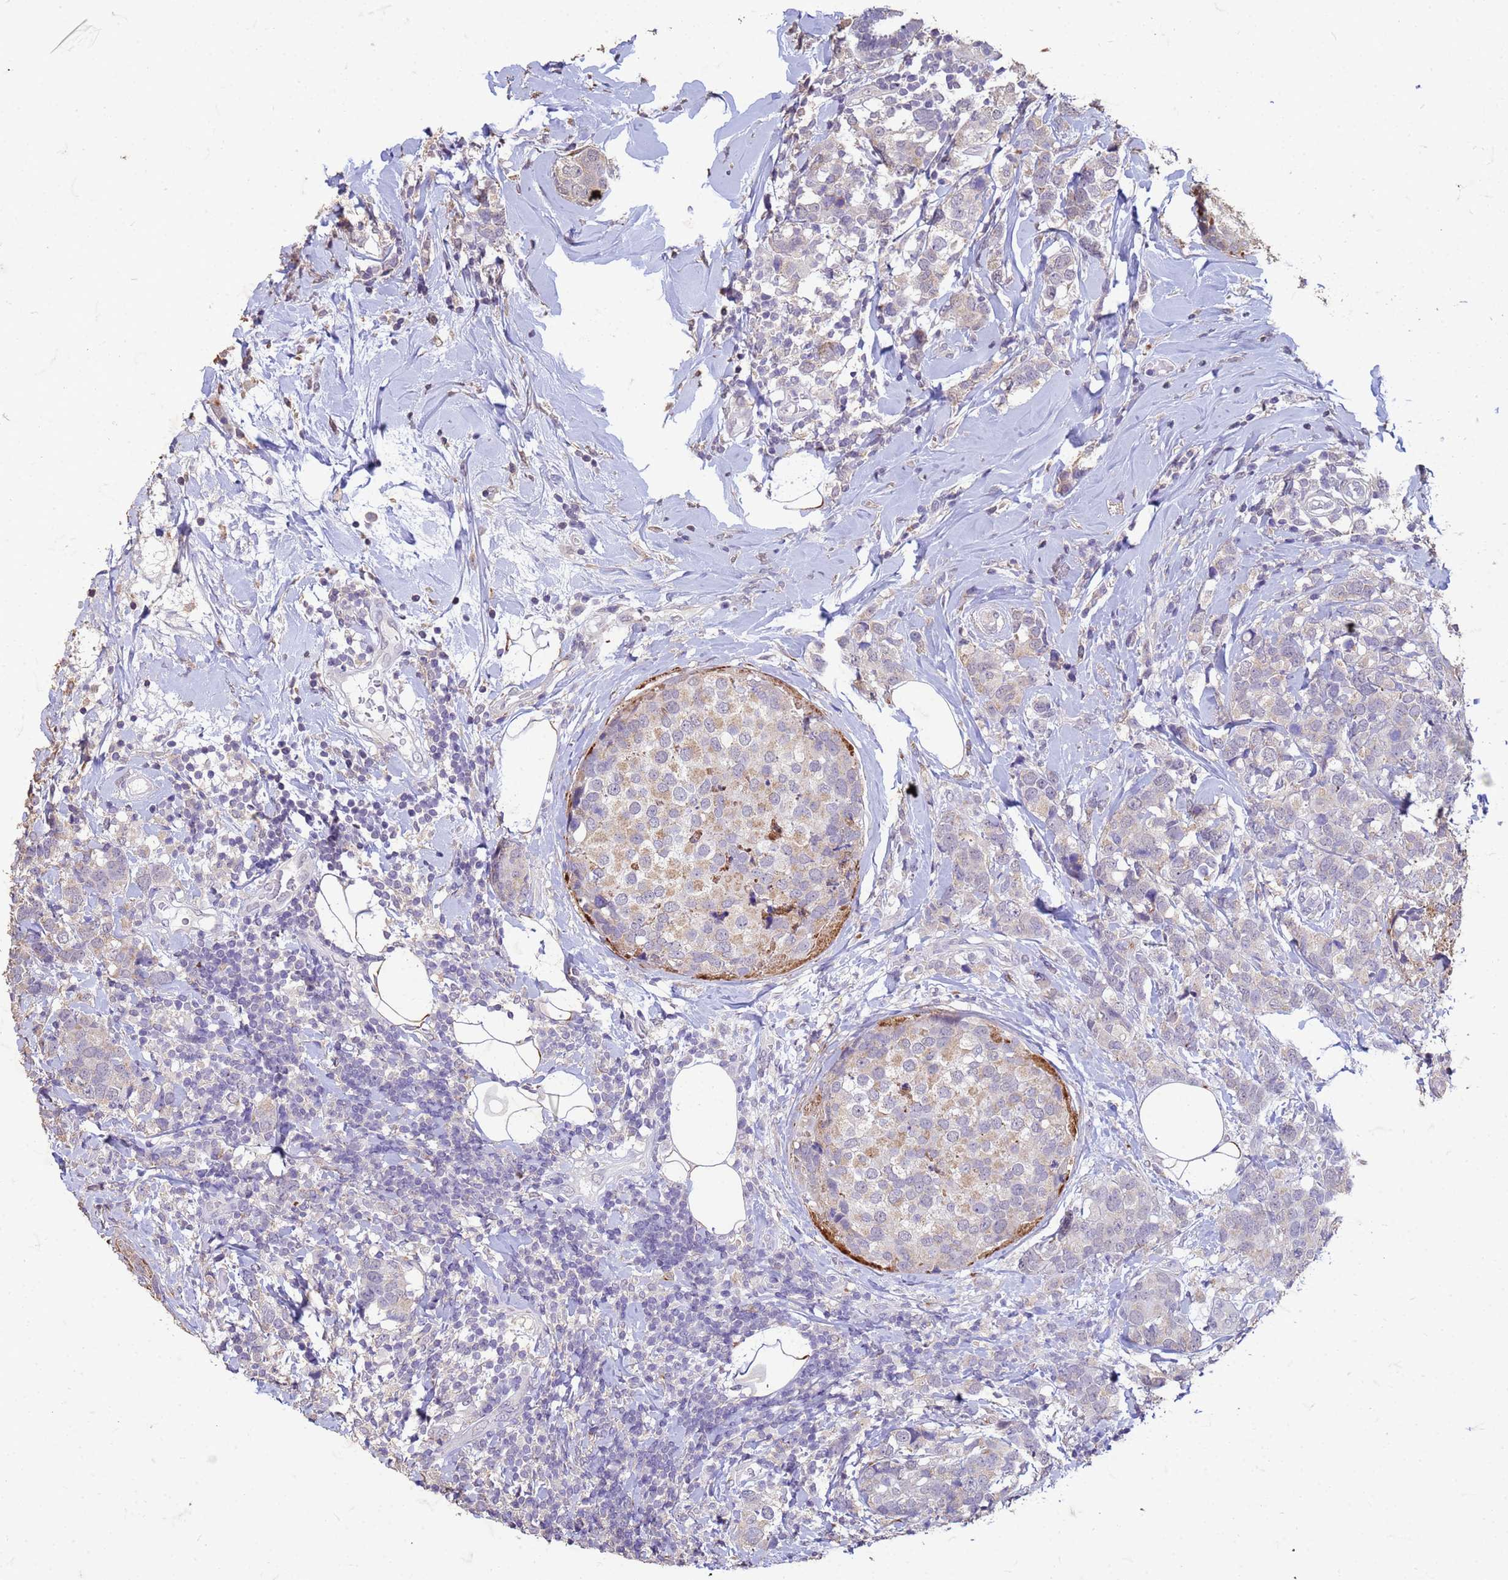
{"staining": {"intensity": "weak", "quantity": "25%-75%", "location": "cytoplasmic/membranous"}, "tissue": "breast cancer", "cell_type": "Tumor cells", "image_type": "cancer", "snomed": [{"axis": "morphology", "description": "Lobular carcinoma"}, {"axis": "topography", "description": "Breast"}], "caption": "A brown stain labels weak cytoplasmic/membranous staining of a protein in breast lobular carcinoma tumor cells.", "gene": "SLC25A15", "patient": {"sex": "female", "age": 59}}